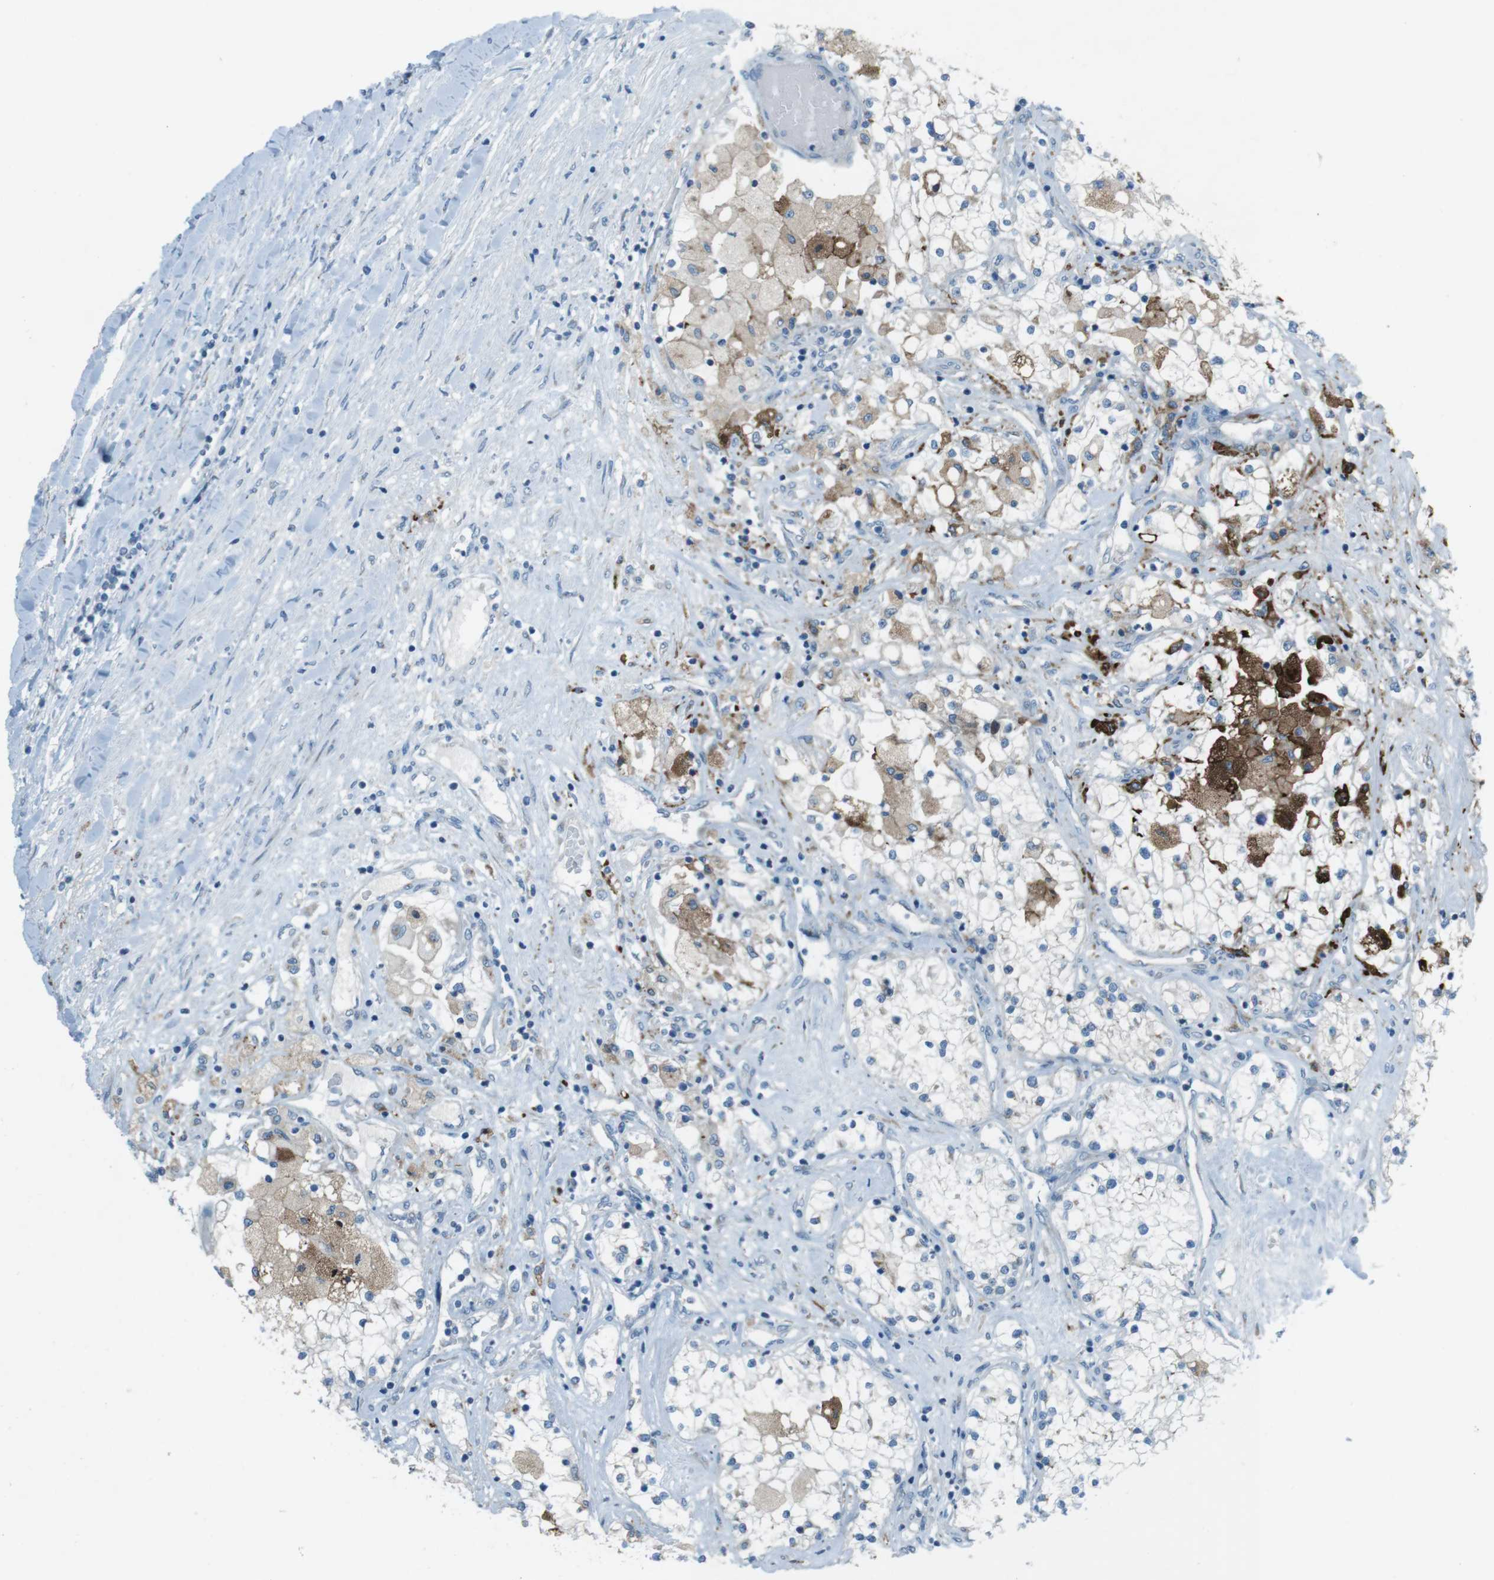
{"staining": {"intensity": "moderate", "quantity": "25%-75%", "location": "cytoplasmic/membranous"}, "tissue": "renal cancer", "cell_type": "Tumor cells", "image_type": "cancer", "snomed": [{"axis": "morphology", "description": "Adenocarcinoma, NOS"}, {"axis": "topography", "description": "Kidney"}], "caption": "Immunohistochemistry (IHC) of human renal cancer exhibits medium levels of moderate cytoplasmic/membranous staining in approximately 25%-75% of tumor cells. (DAB = brown stain, brightfield microscopy at high magnification).", "gene": "TXNDC15", "patient": {"sex": "male", "age": 68}}